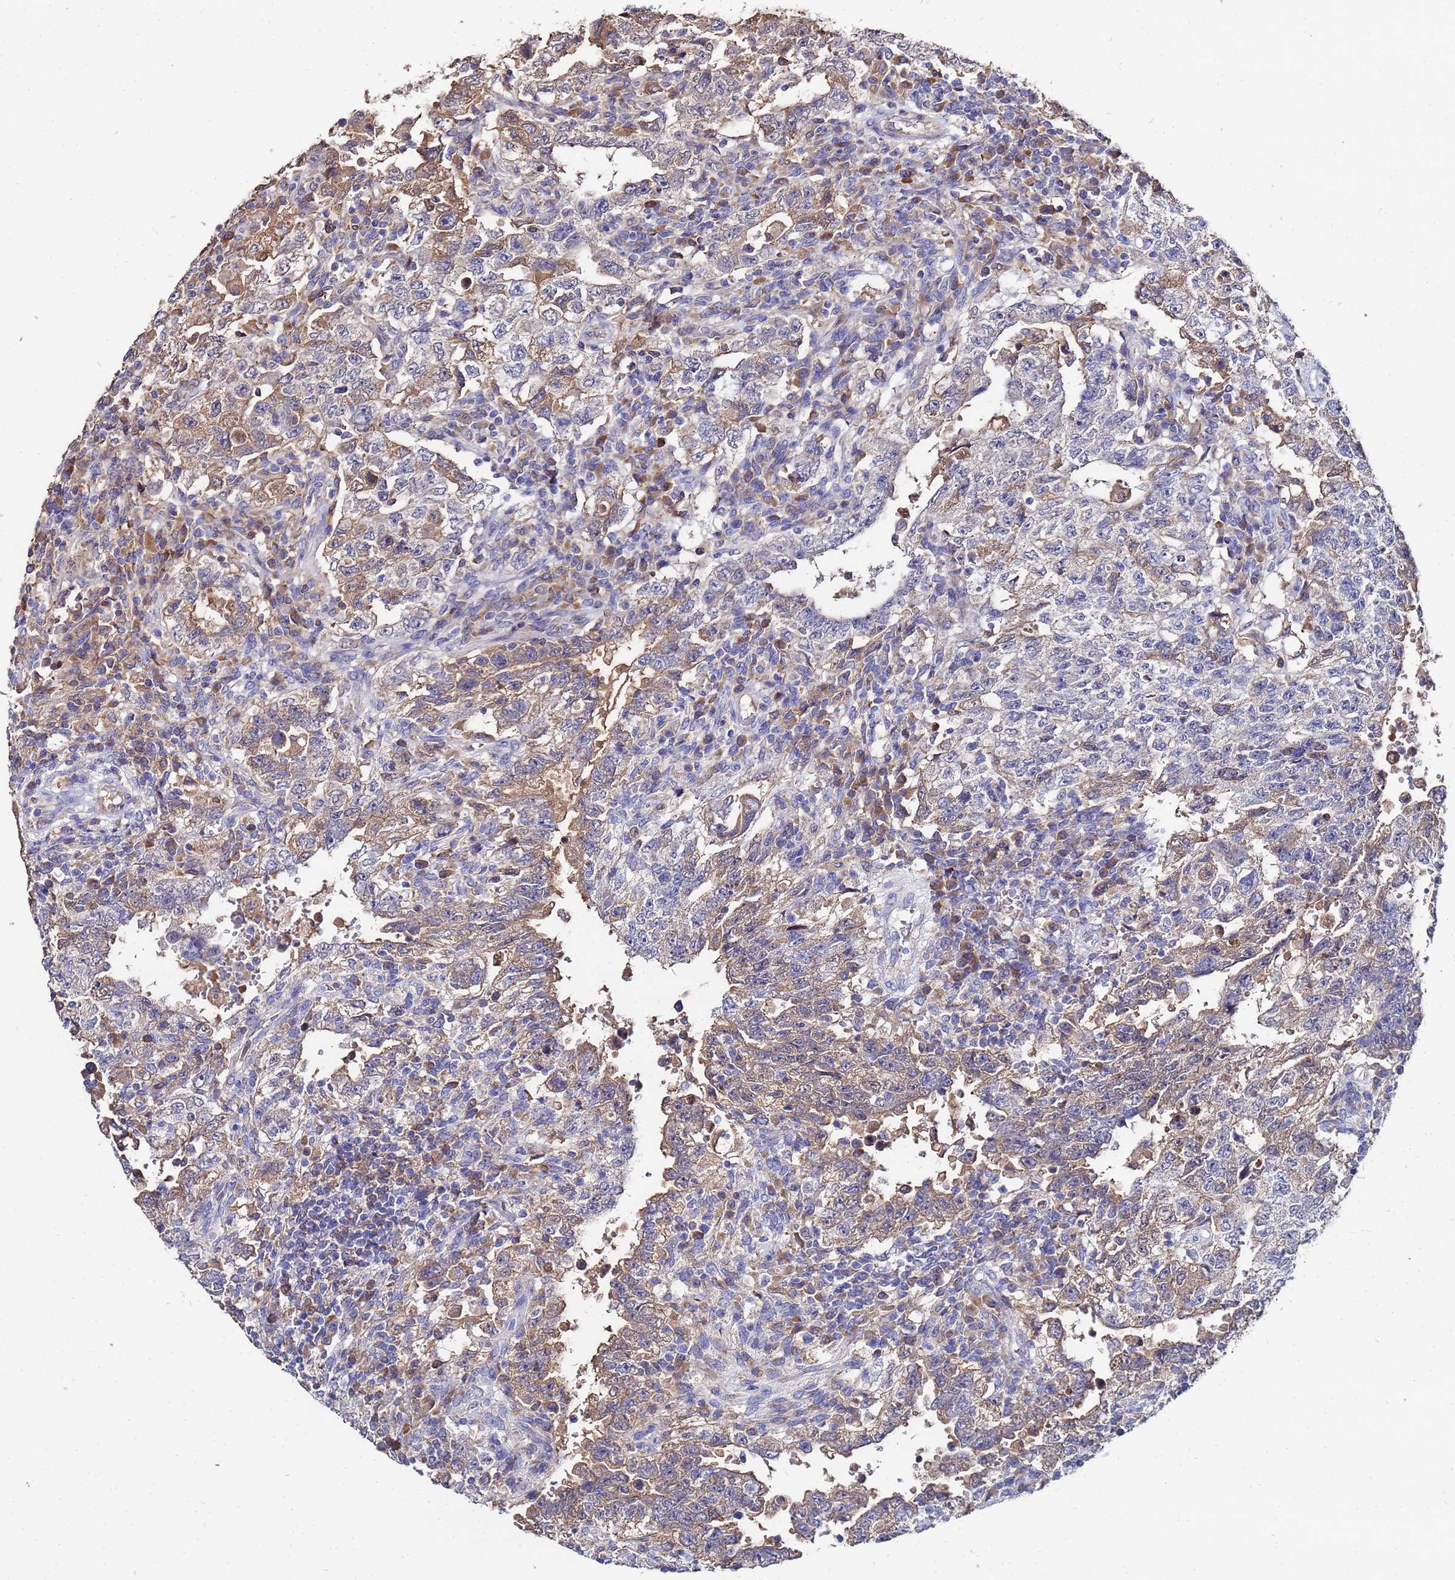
{"staining": {"intensity": "moderate", "quantity": "<25%", "location": "cytoplasmic/membranous,nuclear"}, "tissue": "testis cancer", "cell_type": "Tumor cells", "image_type": "cancer", "snomed": [{"axis": "morphology", "description": "Carcinoma, Embryonal, NOS"}, {"axis": "topography", "description": "Testis"}], "caption": "A low amount of moderate cytoplasmic/membranous and nuclear positivity is appreciated in about <25% of tumor cells in embryonal carcinoma (testis) tissue. The staining was performed using DAB to visualize the protein expression in brown, while the nuclei were stained in blue with hematoxylin (Magnification: 20x).", "gene": "TCP10L", "patient": {"sex": "male", "age": 26}}